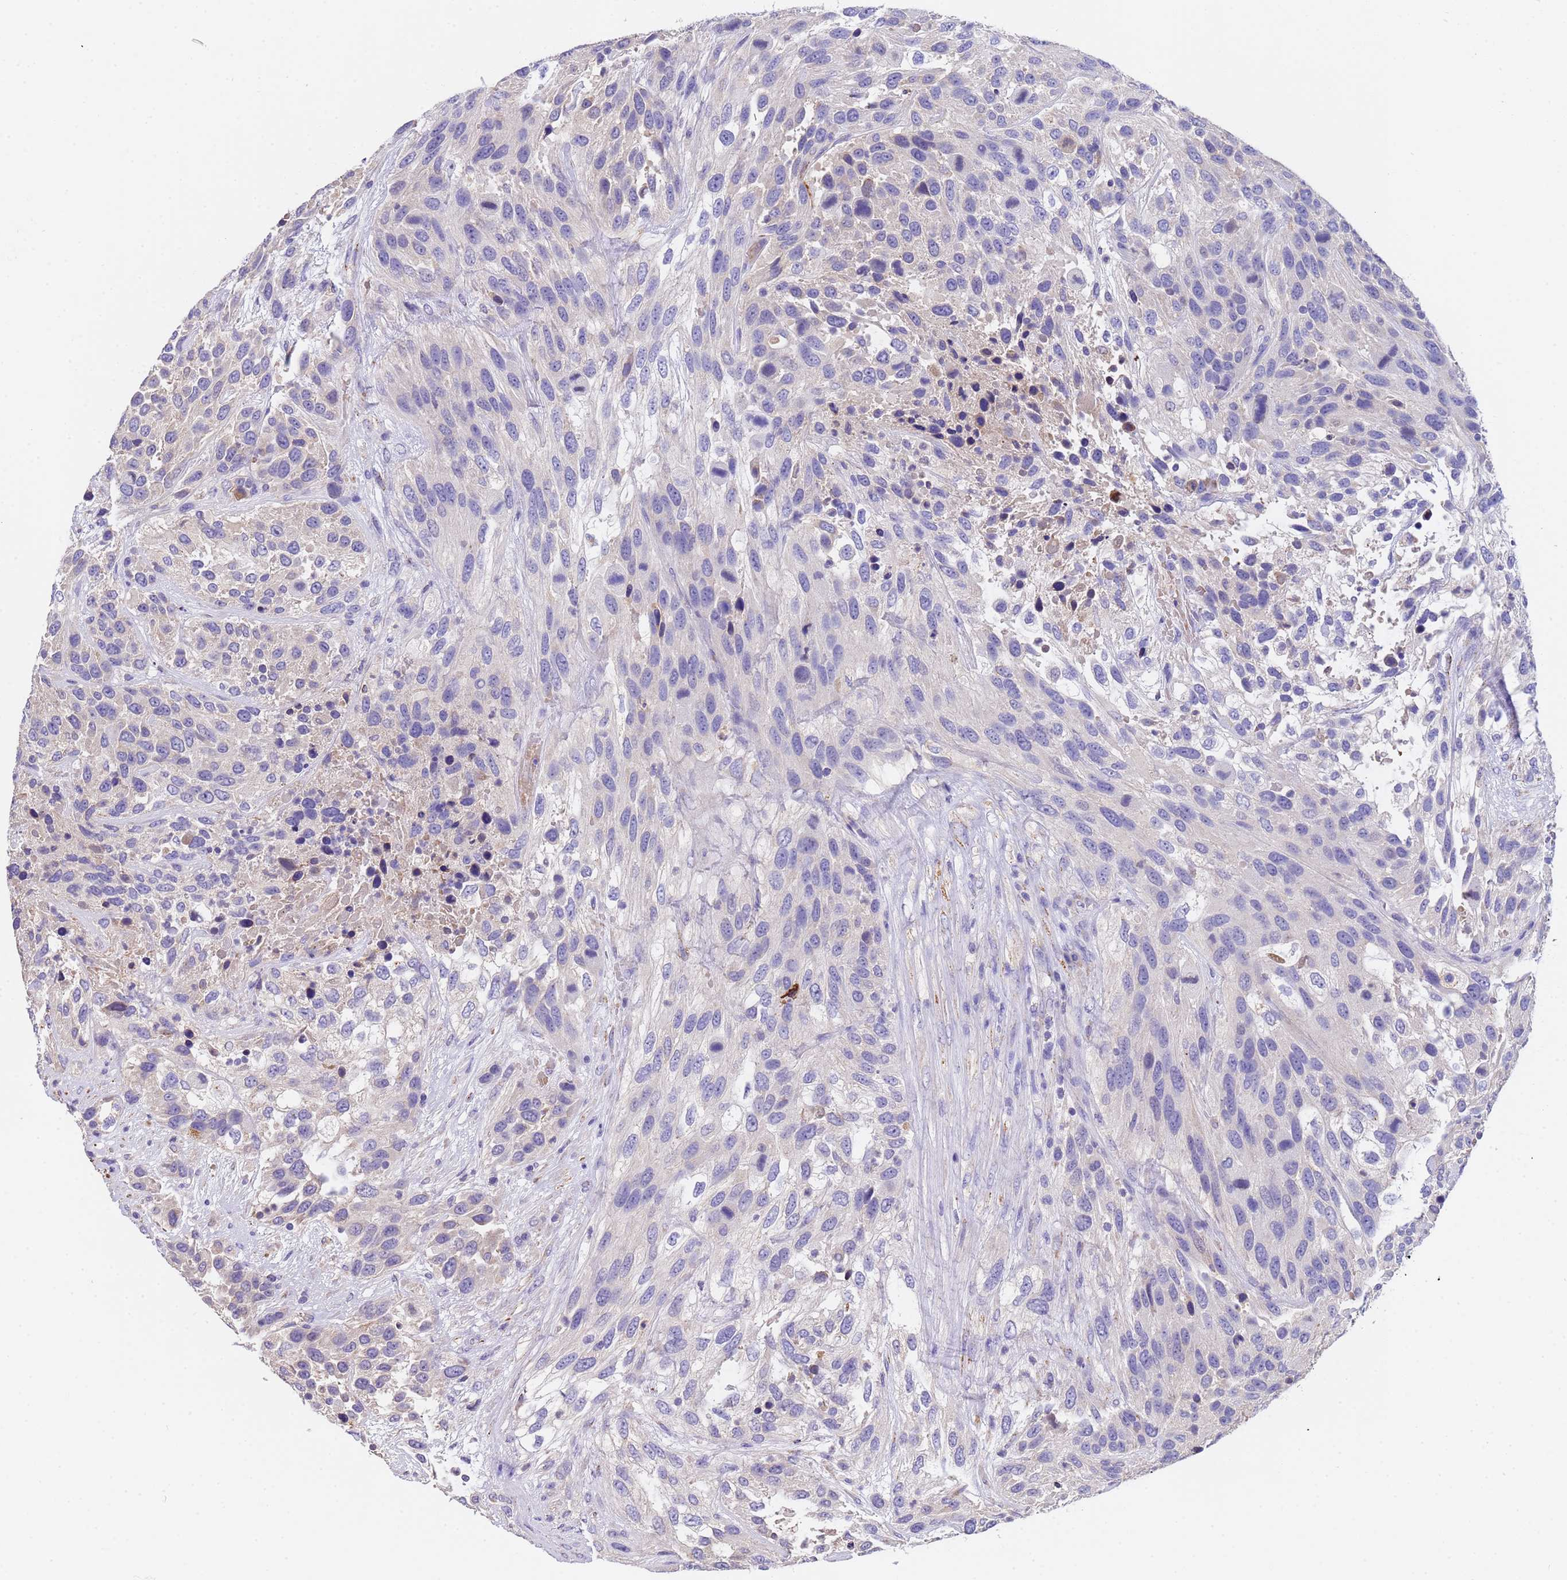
{"staining": {"intensity": "negative", "quantity": "none", "location": "none"}, "tissue": "urothelial cancer", "cell_type": "Tumor cells", "image_type": "cancer", "snomed": [{"axis": "morphology", "description": "Urothelial carcinoma, High grade"}, {"axis": "topography", "description": "Urinary bladder"}], "caption": "A histopathology image of human urothelial cancer is negative for staining in tumor cells.", "gene": "SLC24A3", "patient": {"sex": "female", "age": 70}}